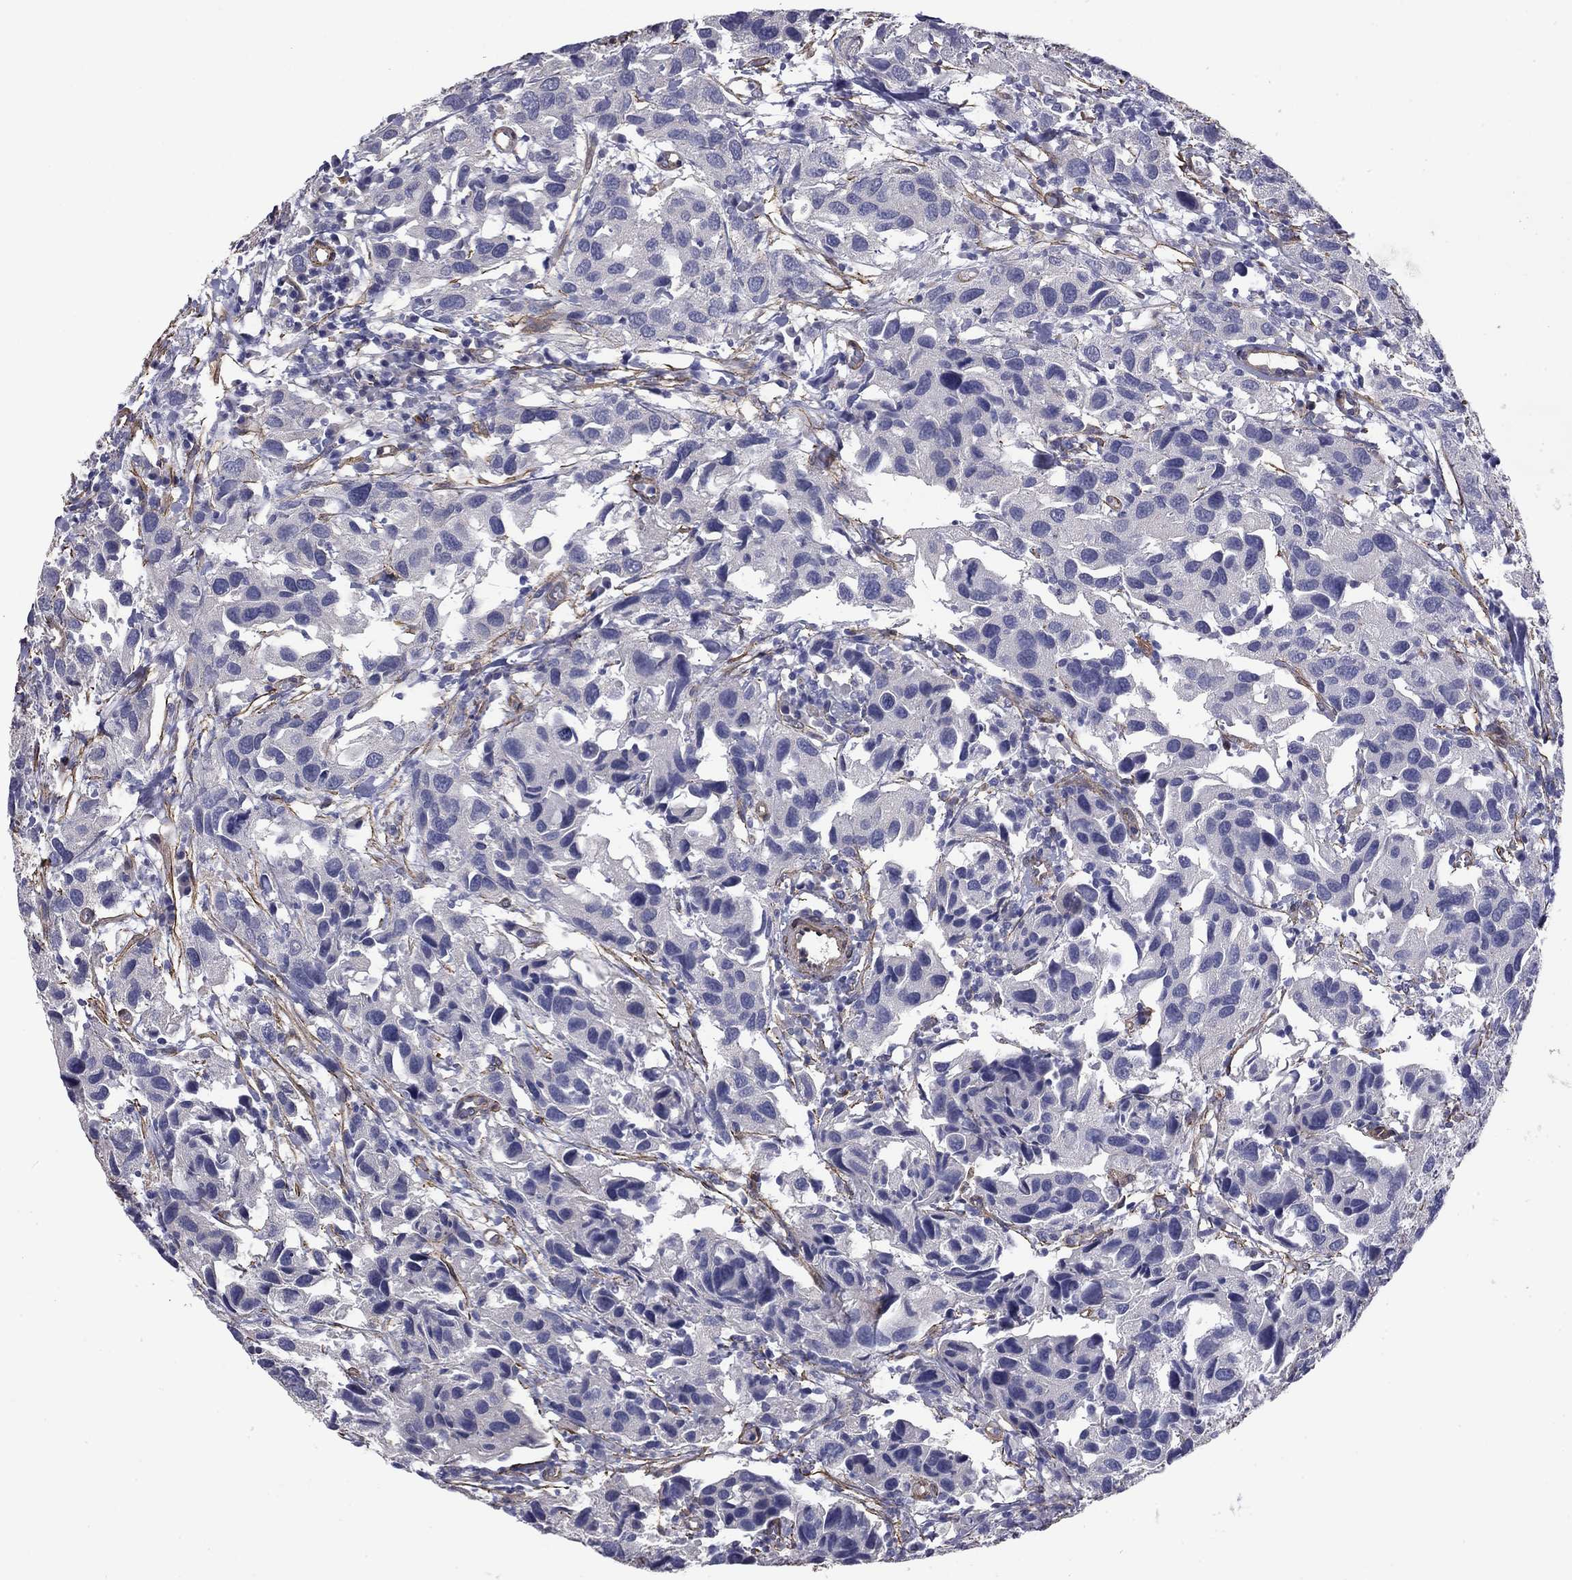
{"staining": {"intensity": "negative", "quantity": "none", "location": "none"}, "tissue": "urothelial cancer", "cell_type": "Tumor cells", "image_type": "cancer", "snomed": [{"axis": "morphology", "description": "Urothelial carcinoma, High grade"}, {"axis": "topography", "description": "Urinary bladder"}], "caption": "Immunohistochemistry (IHC) histopathology image of human urothelial cancer stained for a protein (brown), which displays no expression in tumor cells.", "gene": "TCHH", "patient": {"sex": "male", "age": 79}}